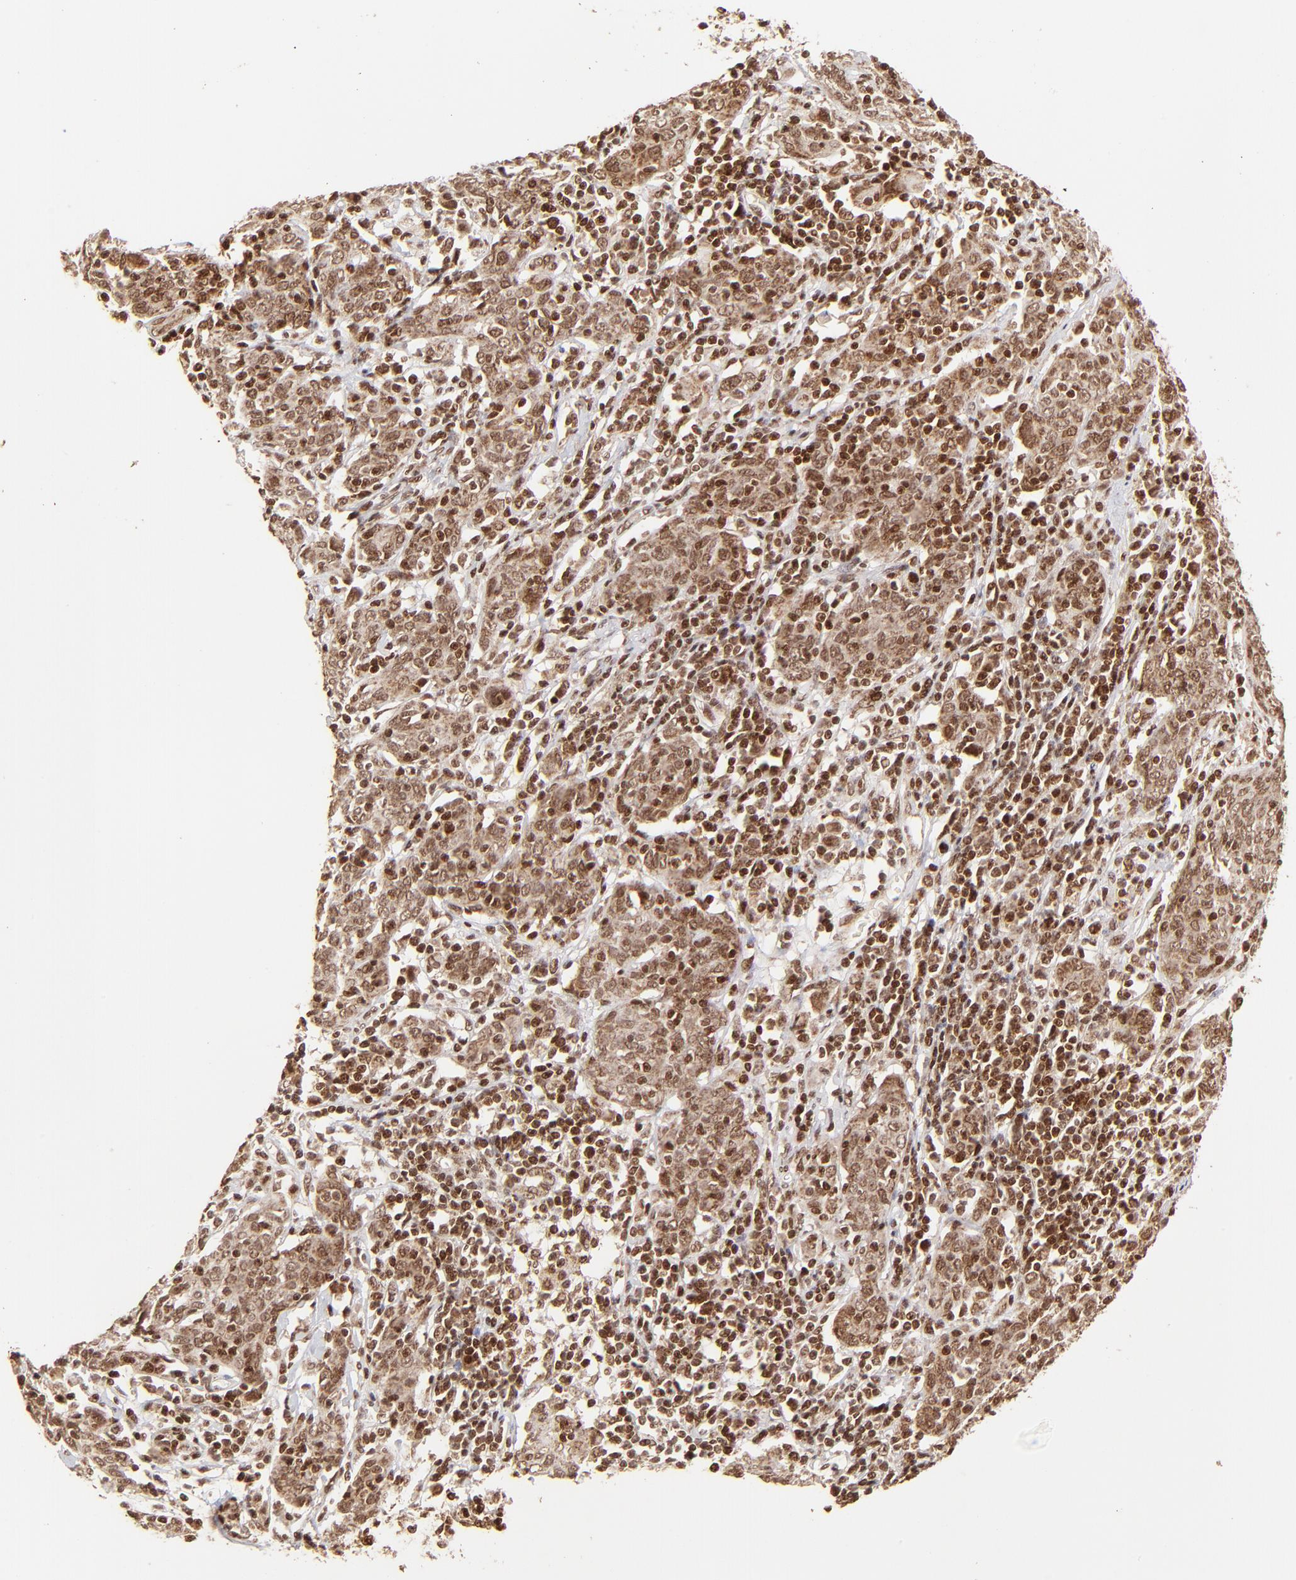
{"staining": {"intensity": "strong", "quantity": ">75%", "location": "cytoplasmic/membranous,nuclear"}, "tissue": "cervical cancer", "cell_type": "Tumor cells", "image_type": "cancer", "snomed": [{"axis": "morphology", "description": "Normal tissue, NOS"}, {"axis": "morphology", "description": "Squamous cell carcinoma, NOS"}, {"axis": "topography", "description": "Cervix"}], "caption": "IHC (DAB) staining of cervical squamous cell carcinoma reveals strong cytoplasmic/membranous and nuclear protein staining in about >75% of tumor cells.", "gene": "MED15", "patient": {"sex": "female", "age": 67}}